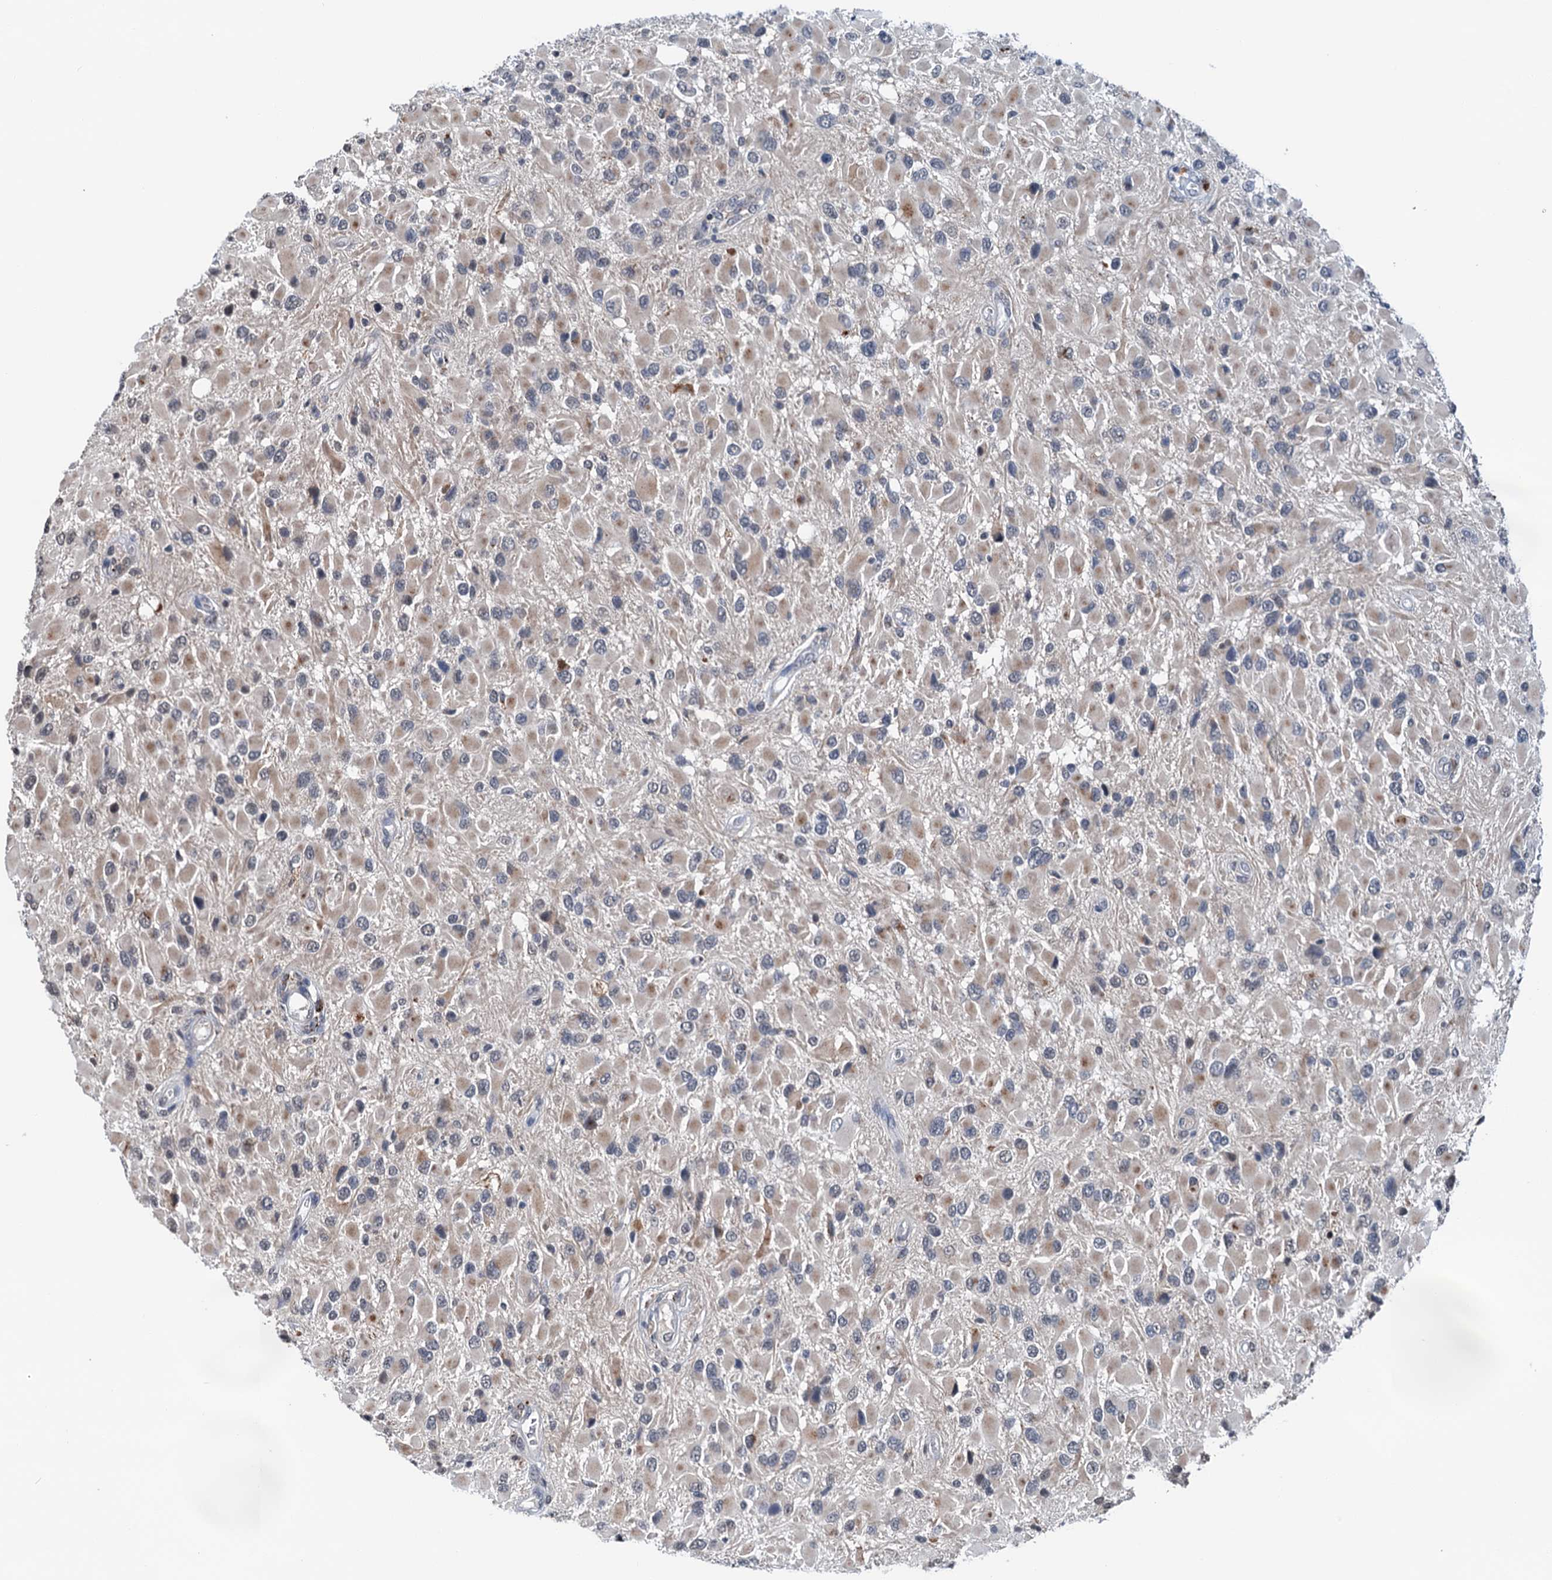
{"staining": {"intensity": "weak", "quantity": "25%-75%", "location": "cytoplasmic/membranous"}, "tissue": "glioma", "cell_type": "Tumor cells", "image_type": "cancer", "snomed": [{"axis": "morphology", "description": "Glioma, malignant, High grade"}, {"axis": "topography", "description": "Brain"}], "caption": "Immunohistochemical staining of human glioma exhibits weak cytoplasmic/membranous protein staining in about 25%-75% of tumor cells.", "gene": "SHLD1", "patient": {"sex": "male", "age": 53}}